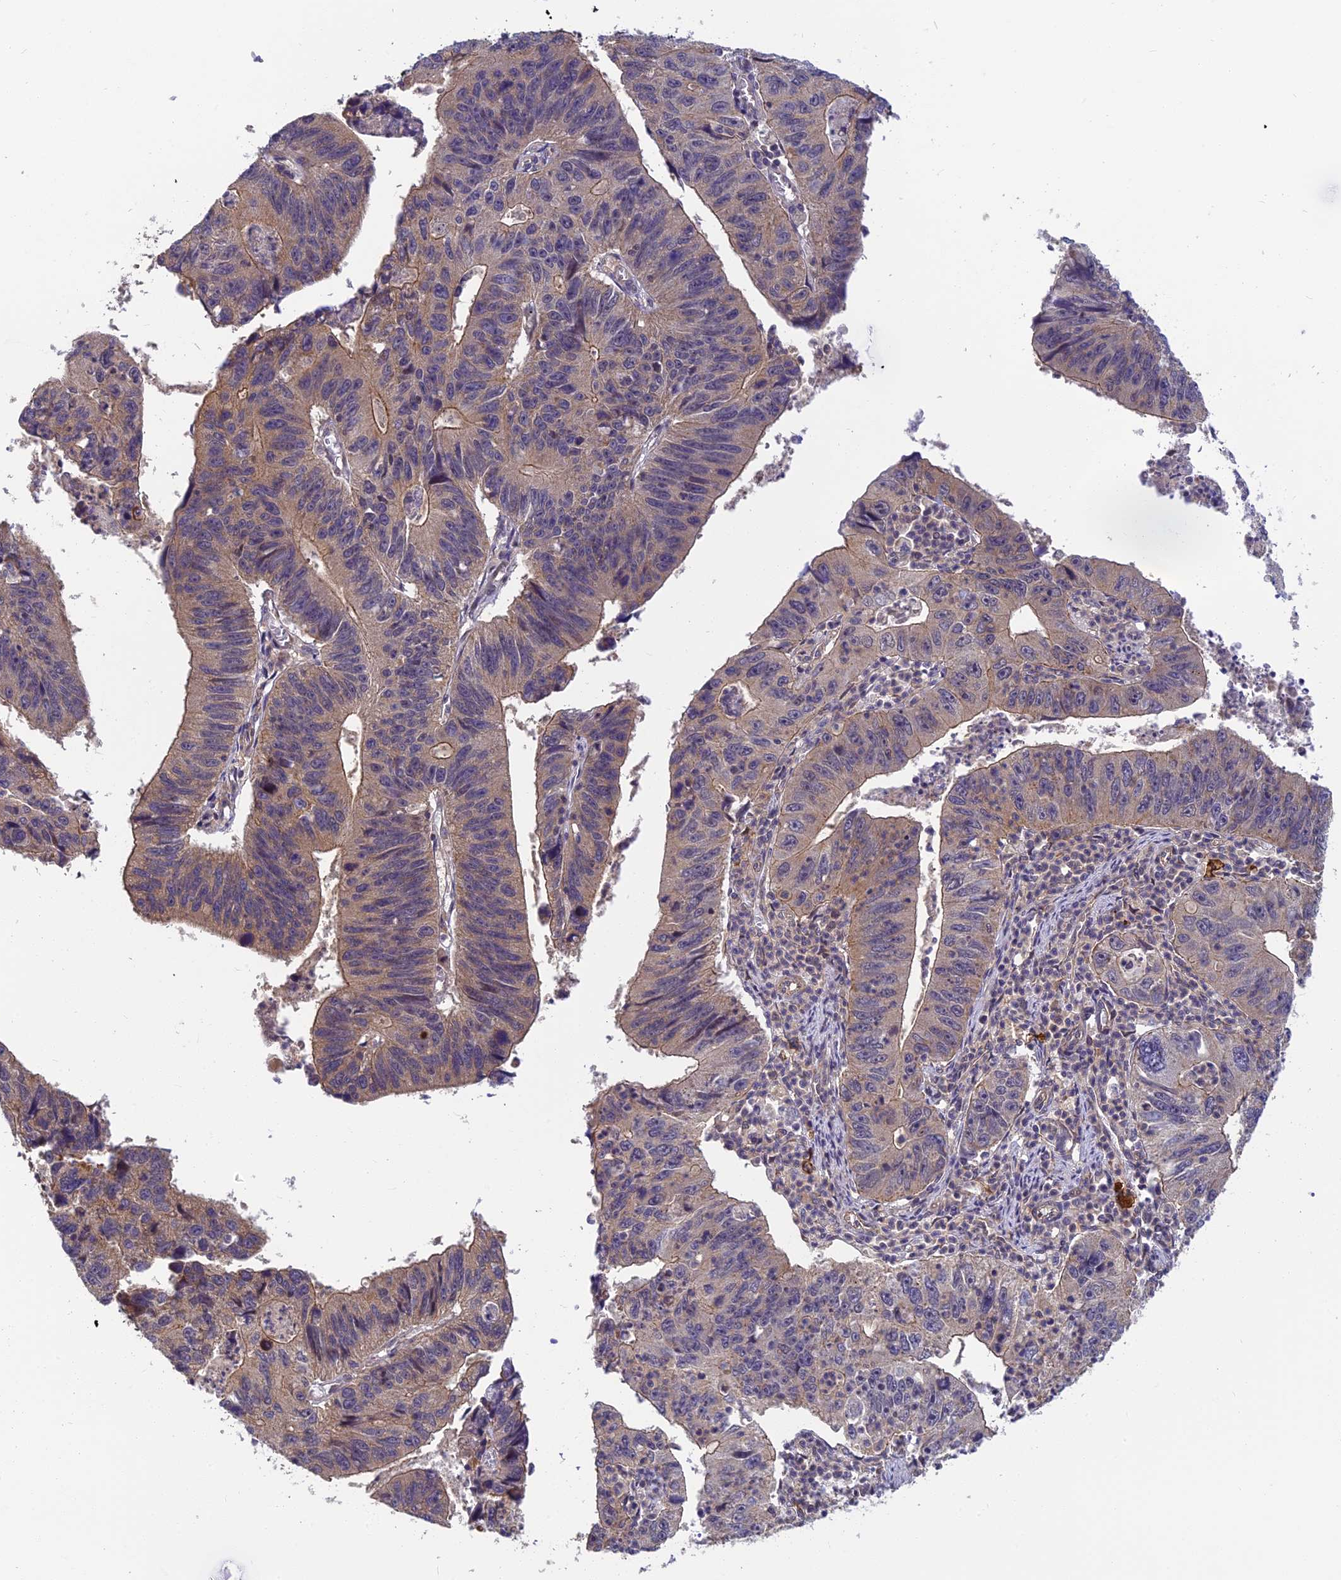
{"staining": {"intensity": "moderate", "quantity": "25%-75%", "location": "cytoplasmic/membranous"}, "tissue": "stomach cancer", "cell_type": "Tumor cells", "image_type": "cancer", "snomed": [{"axis": "morphology", "description": "Adenocarcinoma, NOS"}, {"axis": "topography", "description": "Stomach"}], "caption": "Adenocarcinoma (stomach) stained with a brown dye shows moderate cytoplasmic/membranous positive positivity in approximately 25%-75% of tumor cells.", "gene": "PIKFYVE", "patient": {"sex": "male", "age": 59}}